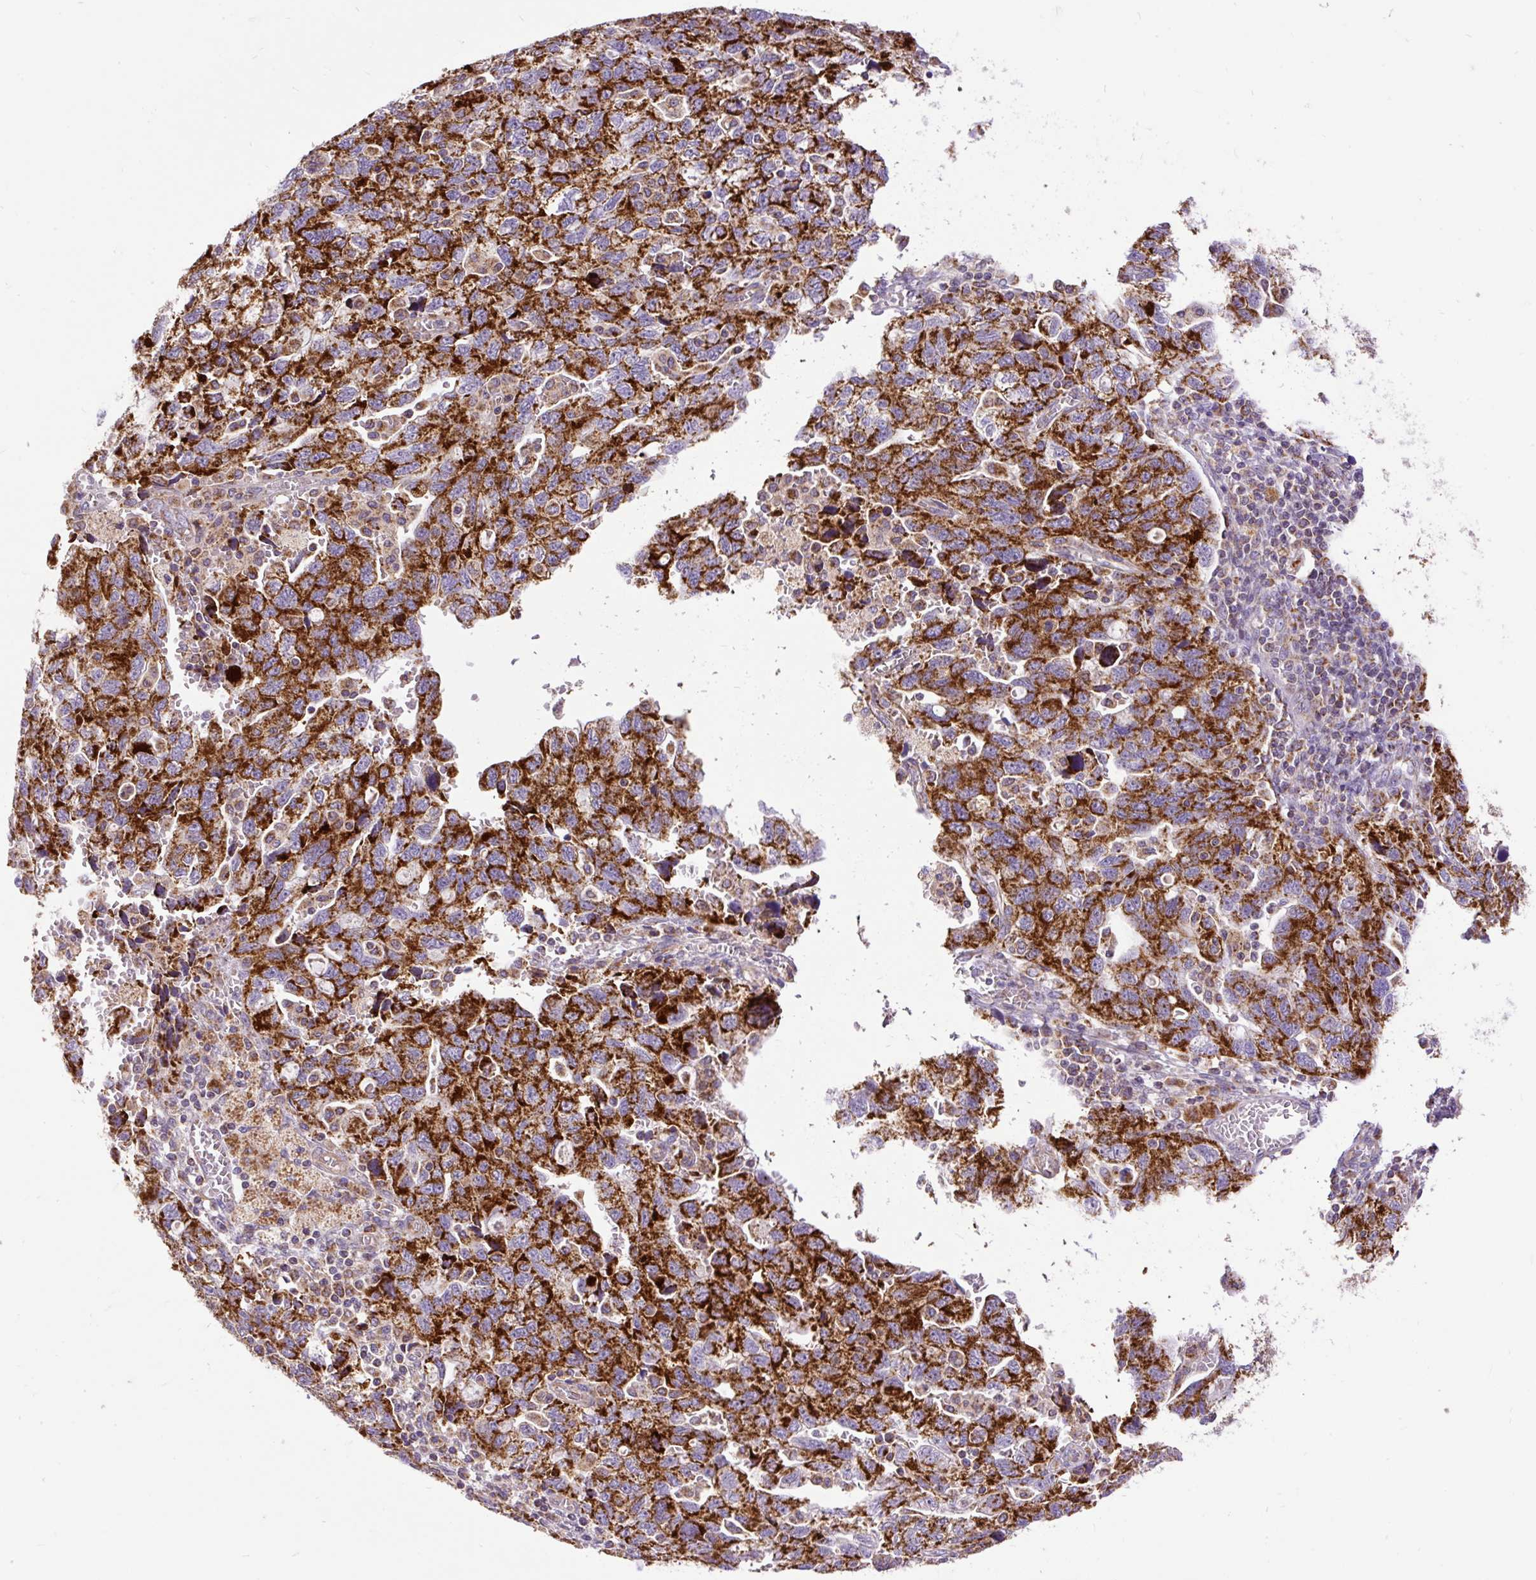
{"staining": {"intensity": "strong", "quantity": ">75%", "location": "cytoplasmic/membranous"}, "tissue": "ovarian cancer", "cell_type": "Tumor cells", "image_type": "cancer", "snomed": [{"axis": "morphology", "description": "Carcinoma, NOS"}, {"axis": "morphology", "description": "Cystadenocarcinoma, serous, NOS"}, {"axis": "topography", "description": "Ovary"}], "caption": "Strong cytoplasmic/membranous staining for a protein is appreciated in about >75% of tumor cells of ovarian carcinoma using immunohistochemistry.", "gene": "TOMM40", "patient": {"sex": "female", "age": 69}}